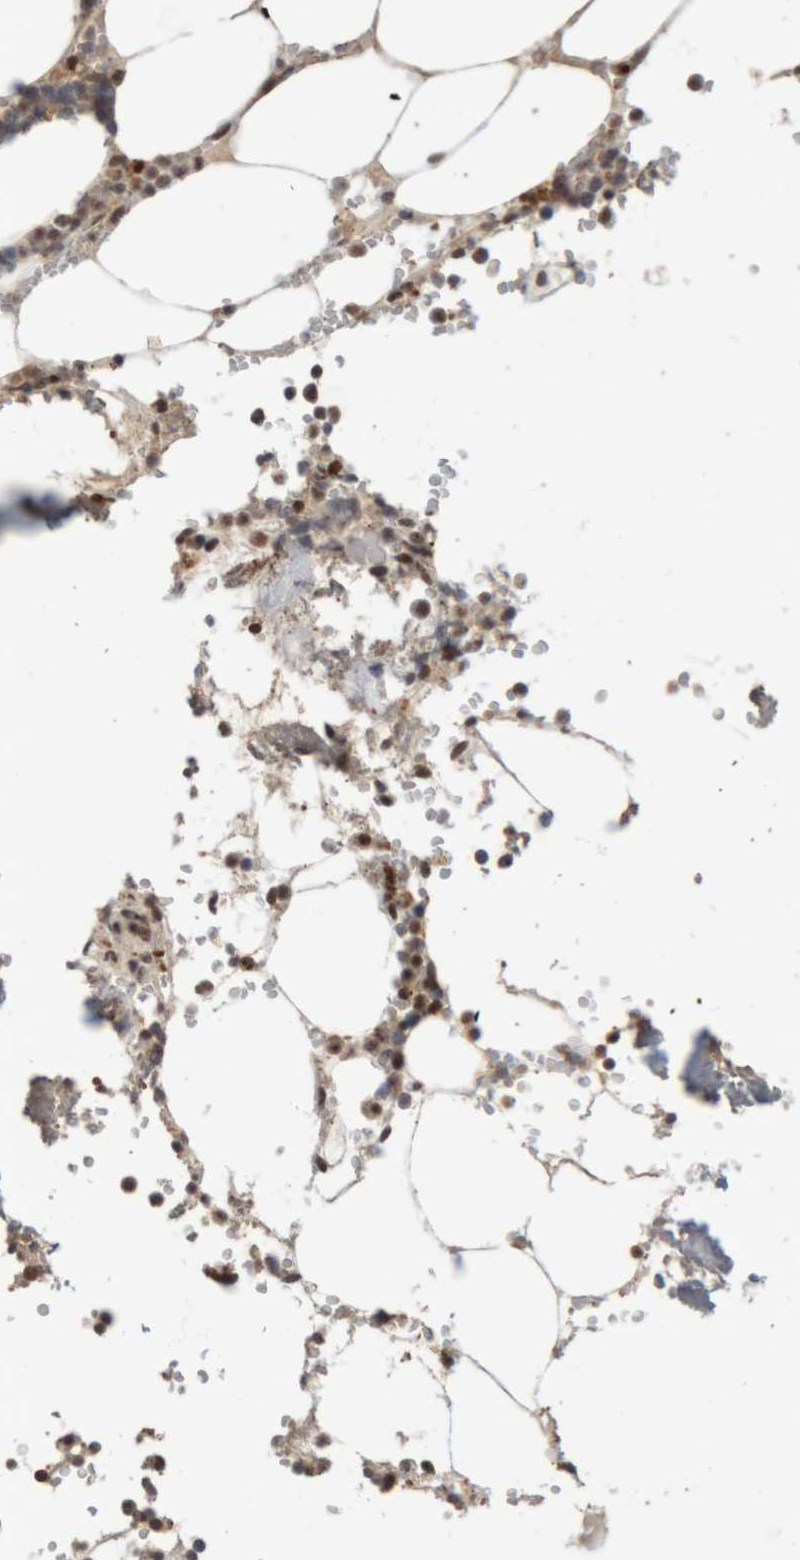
{"staining": {"intensity": "moderate", "quantity": "25%-75%", "location": "cytoplasmic/membranous,nuclear"}, "tissue": "bone marrow", "cell_type": "Hematopoietic cells", "image_type": "normal", "snomed": [{"axis": "morphology", "description": "Normal tissue, NOS"}, {"axis": "topography", "description": "Bone marrow"}], "caption": "This histopathology image shows immunohistochemistry staining of normal human bone marrow, with medium moderate cytoplasmic/membranous,nuclear expression in about 25%-75% of hematopoietic cells.", "gene": "KEAP1", "patient": {"sex": "male", "age": 70}}